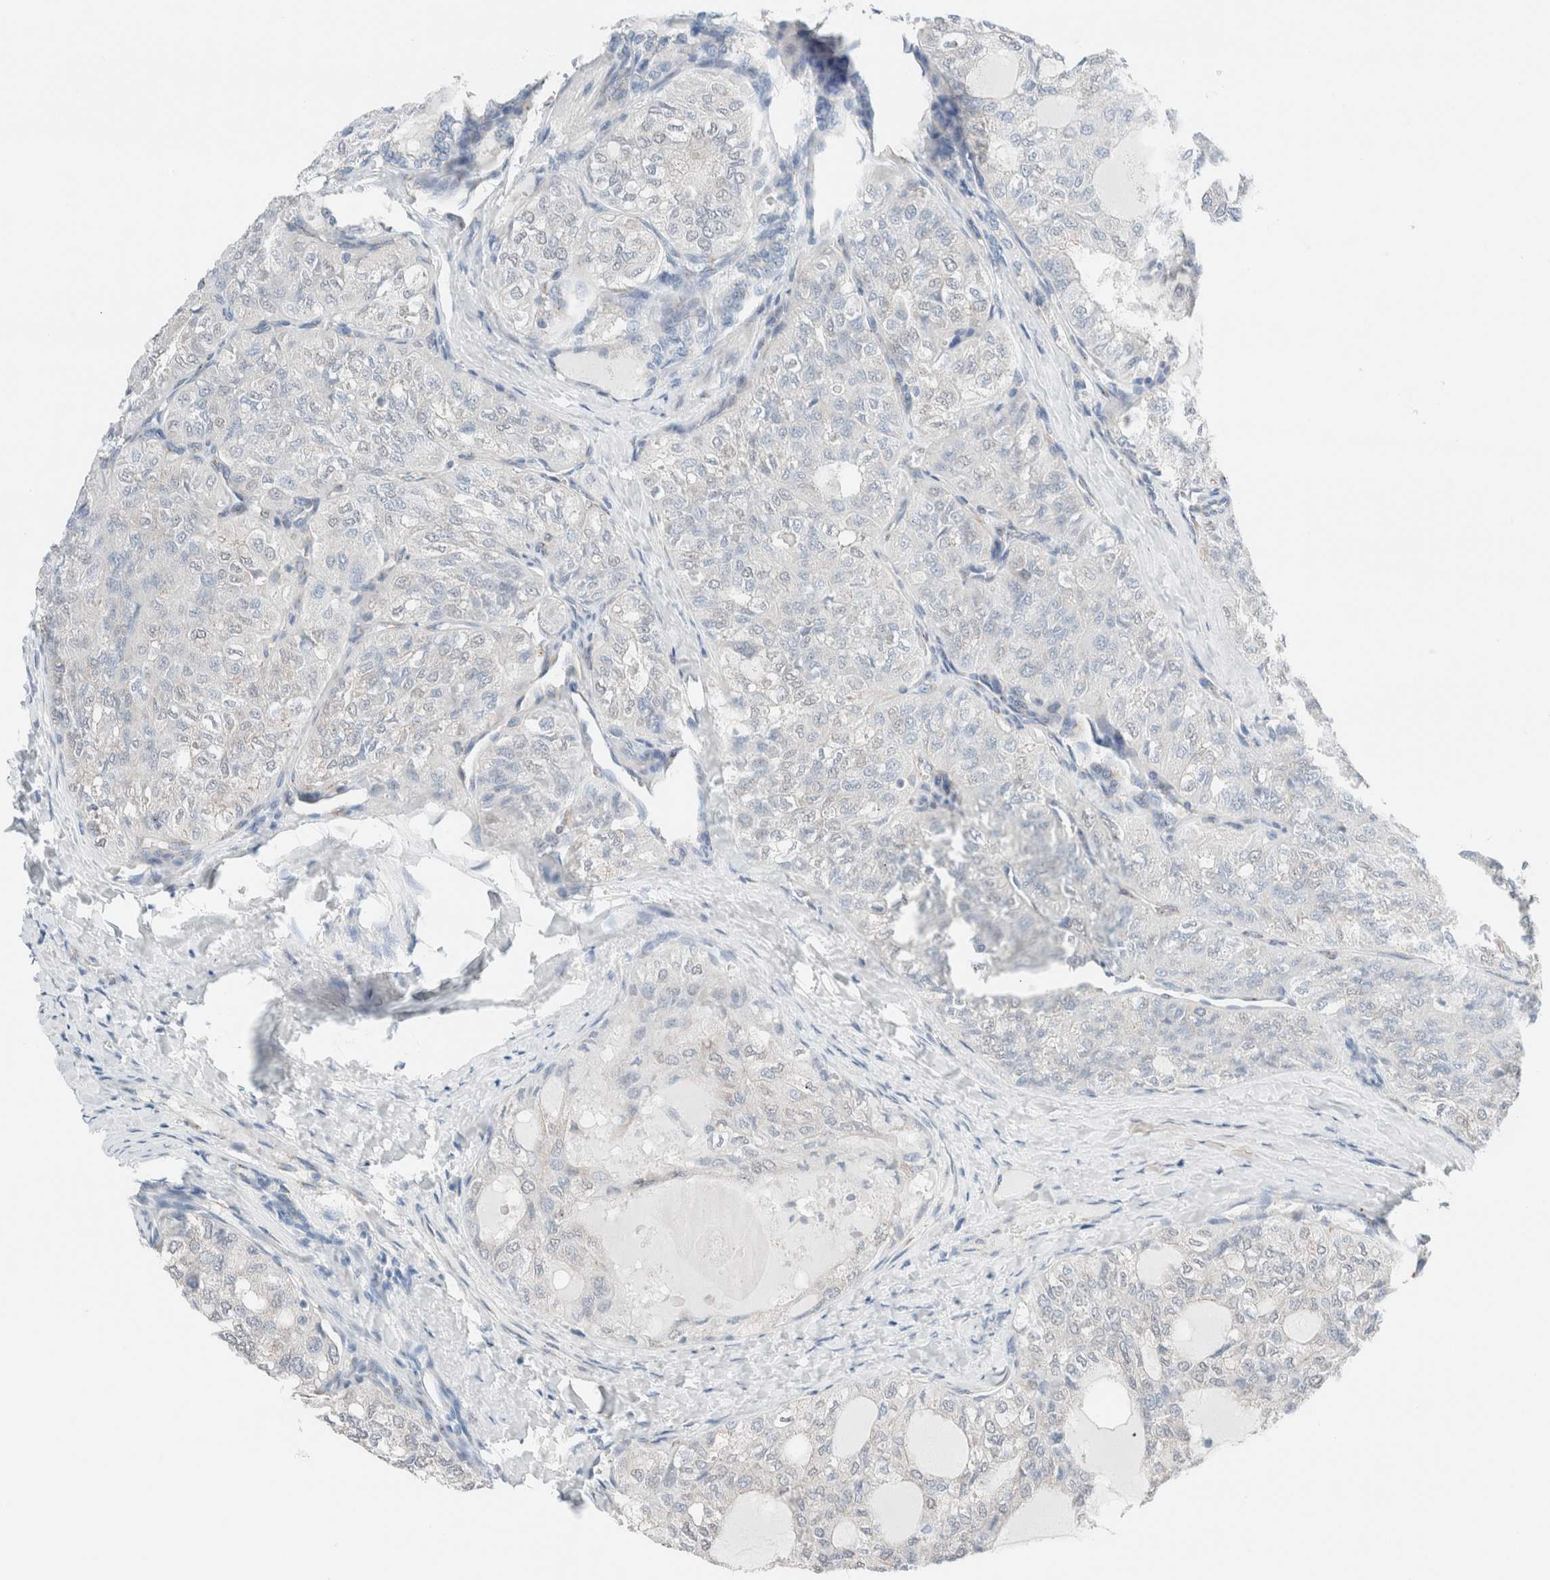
{"staining": {"intensity": "negative", "quantity": "none", "location": "none"}, "tissue": "thyroid cancer", "cell_type": "Tumor cells", "image_type": "cancer", "snomed": [{"axis": "morphology", "description": "Follicular adenoma carcinoma, NOS"}, {"axis": "topography", "description": "Thyroid gland"}], "caption": "Immunohistochemistry photomicrograph of neoplastic tissue: thyroid follicular adenoma carcinoma stained with DAB exhibits no significant protein expression in tumor cells. (Brightfield microscopy of DAB immunohistochemistry (IHC) at high magnification).", "gene": "CASC3", "patient": {"sex": "male", "age": 75}}